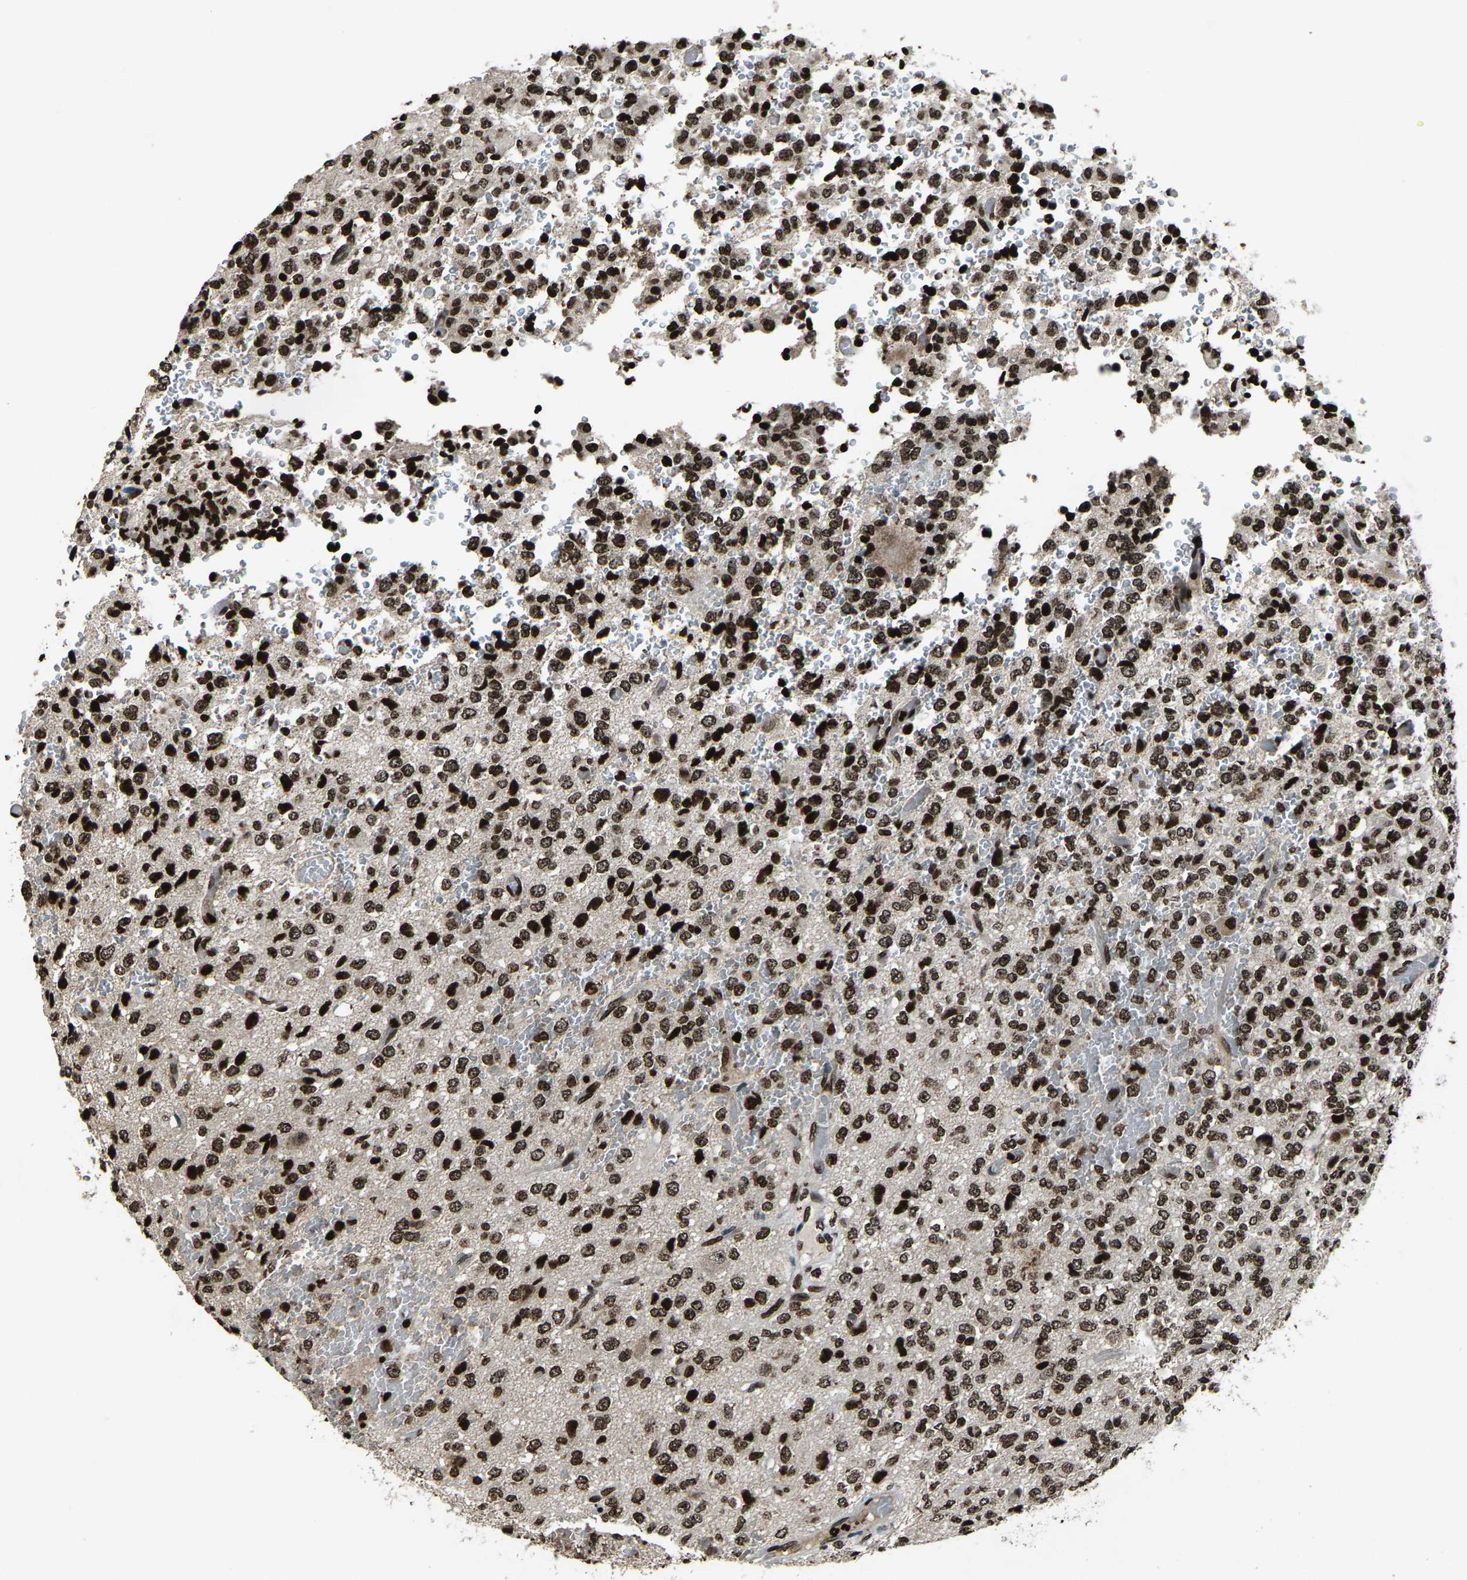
{"staining": {"intensity": "strong", "quantity": ">75%", "location": "nuclear"}, "tissue": "glioma", "cell_type": "Tumor cells", "image_type": "cancer", "snomed": [{"axis": "morphology", "description": "Glioma, malignant, High grade"}, {"axis": "topography", "description": "pancreas cauda"}], "caption": "Glioma tissue shows strong nuclear expression in about >75% of tumor cells, visualized by immunohistochemistry.", "gene": "H4C1", "patient": {"sex": "male", "age": 60}}